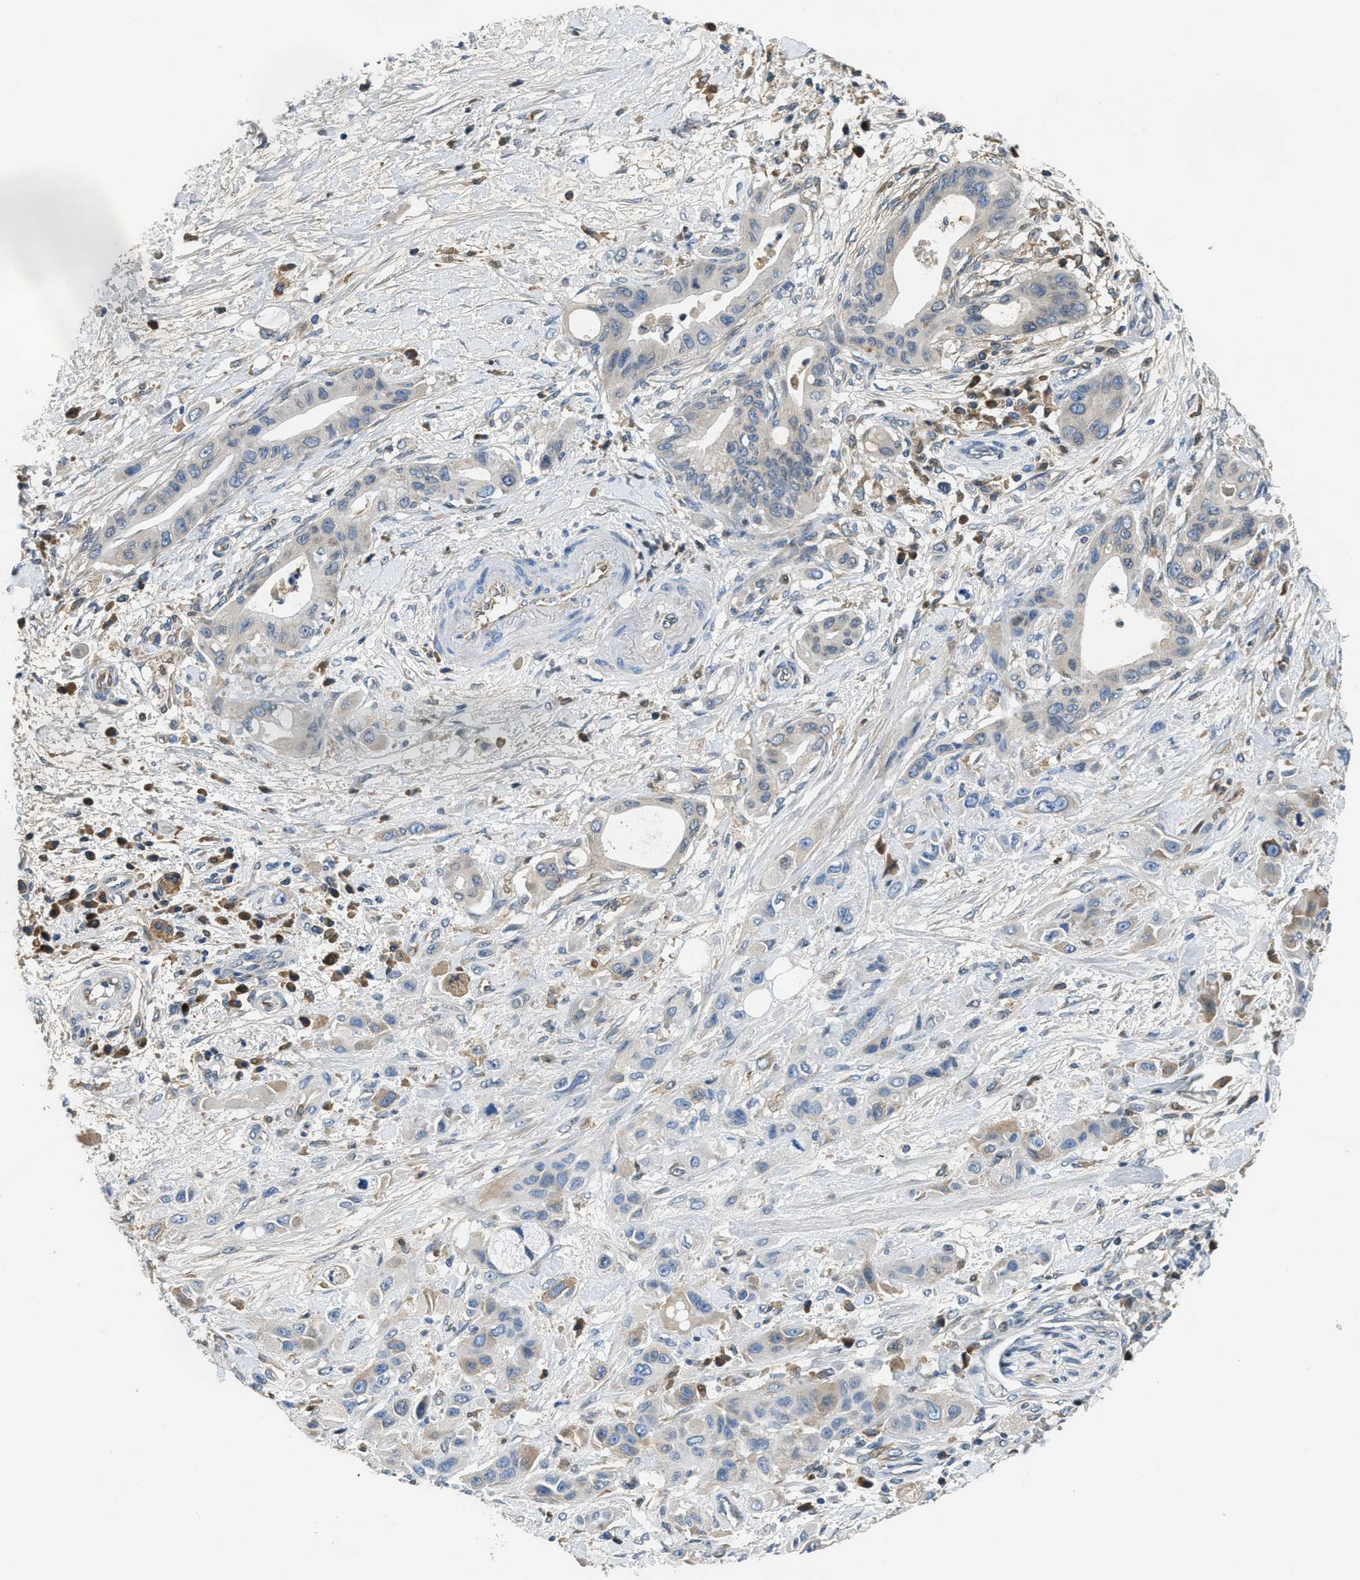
{"staining": {"intensity": "negative", "quantity": "none", "location": "none"}, "tissue": "pancreatic cancer", "cell_type": "Tumor cells", "image_type": "cancer", "snomed": [{"axis": "morphology", "description": "Adenocarcinoma, NOS"}, {"axis": "topography", "description": "Pancreas"}], "caption": "IHC image of human adenocarcinoma (pancreatic) stained for a protein (brown), which exhibits no staining in tumor cells.", "gene": "MPDU1", "patient": {"sex": "female", "age": 73}}